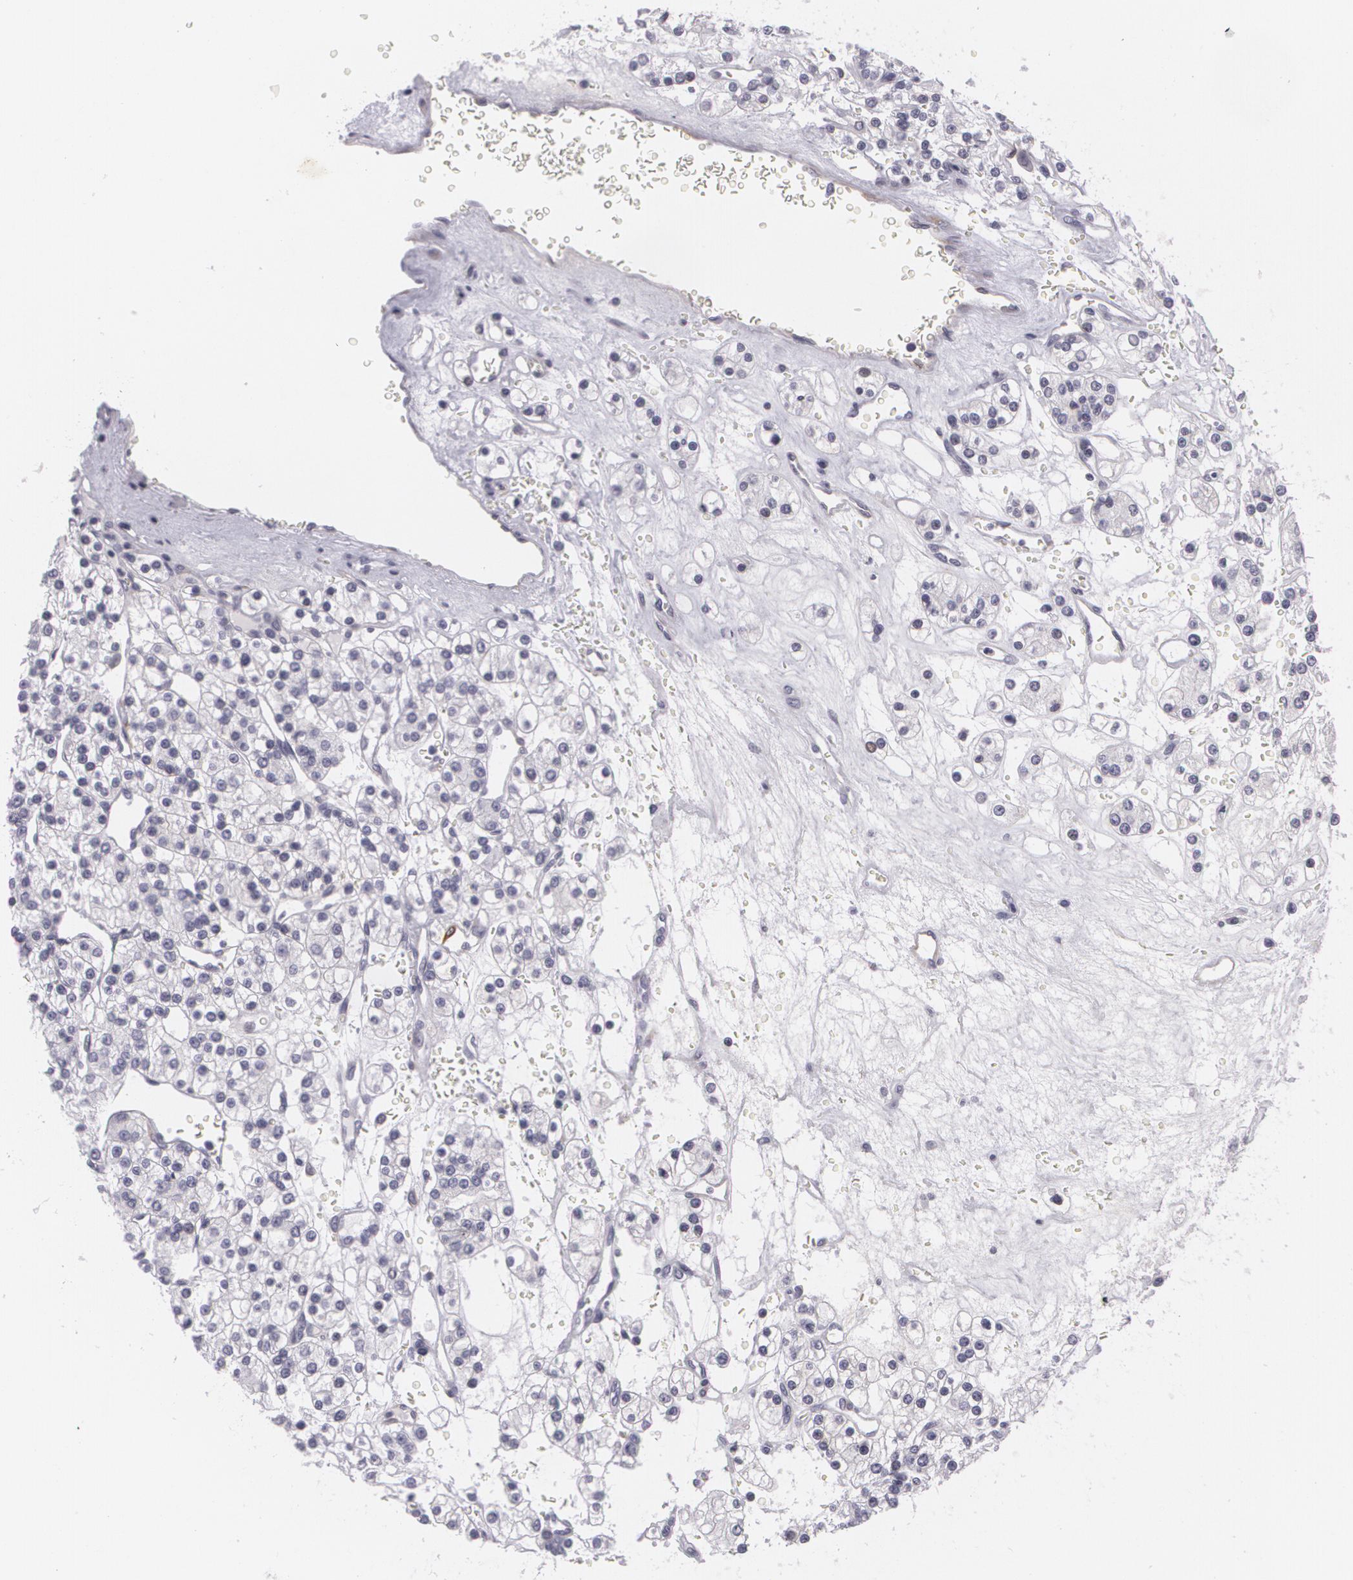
{"staining": {"intensity": "negative", "quantity": "none", "location": "none"}, "tissue": "renal cancer", "cell_type": "Tumor cells", "image_type": "cancer", "snomed": [{"axis": "morphology", "description": "Adenocarcinoma, NOS"}, {"axis": "topography", "description": "Kidney"}], "caption": "Tumor cells show no significant protein staining in renal adenocarcinoma. (Stains: DAB (3,3'-diaminobenzidine) immunohistochemistry with hematoxylin counter stain, Microscopy: brightfield microscopy at high magnification).", "gene": "MAP2", "patient": {"sex": "female", "age": 62}}